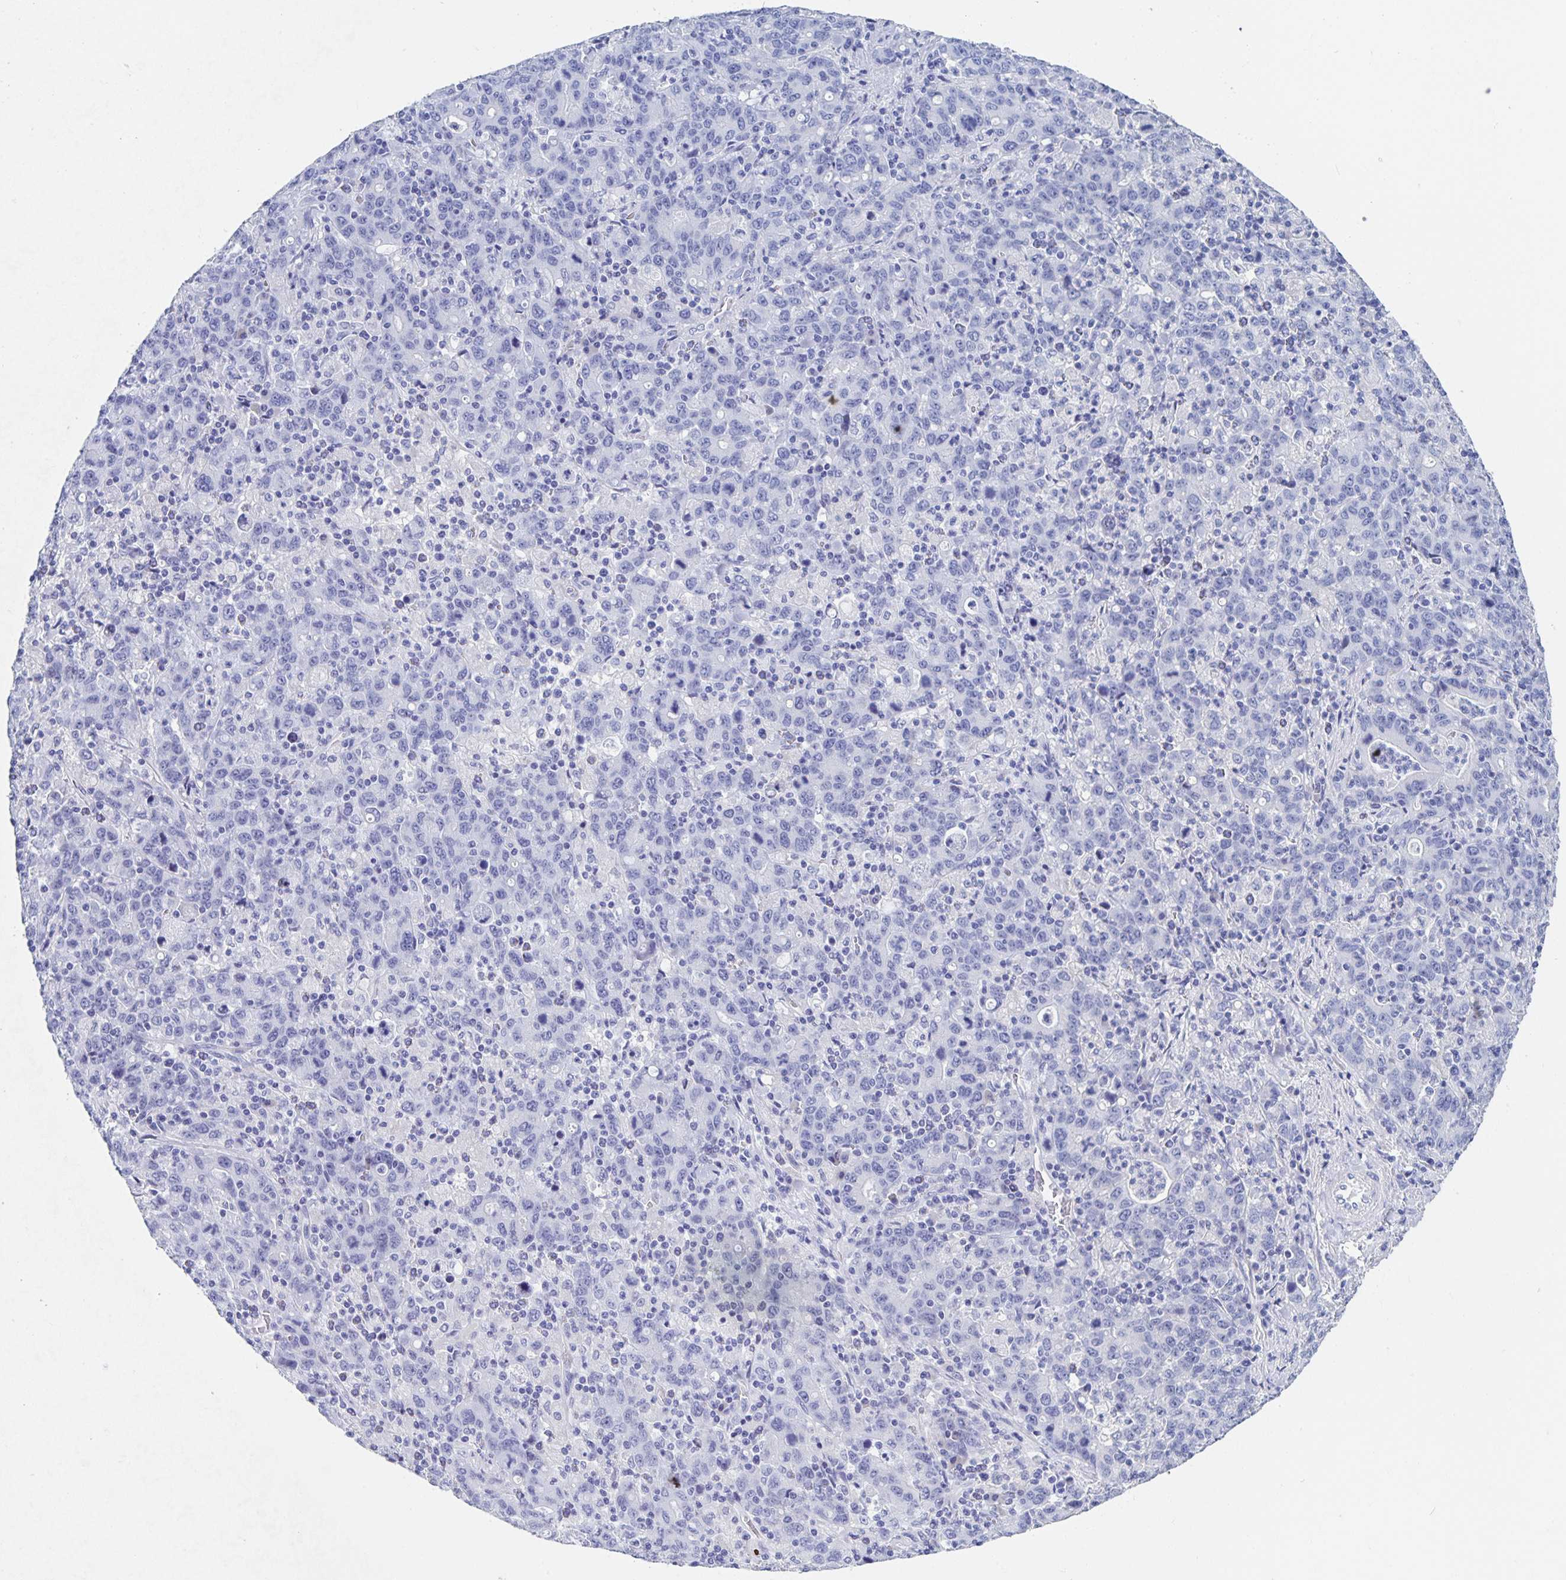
{"staining": {"intensity": "negative", "quantity": "none", "location": "none"}, "tissue": "stomach cancer", "cell_type": "Tumor cells", "image_type": "cancer", "snomed": [{"axis": "morphology", "description": "Adenocarcinoma, NOS"}, {"axis": "topography", "description": "Stomach, upper"}], "caption": "Immunohistochemistry (IHC) of human stomach adenocarcinoma shows no expression in tumor cells. (Brightfield microscopy of DAB immunohistochemistry (IHC) at high magnification).", "gene": "DMBT1", "patient": {"sex": "male", "age": 69}}